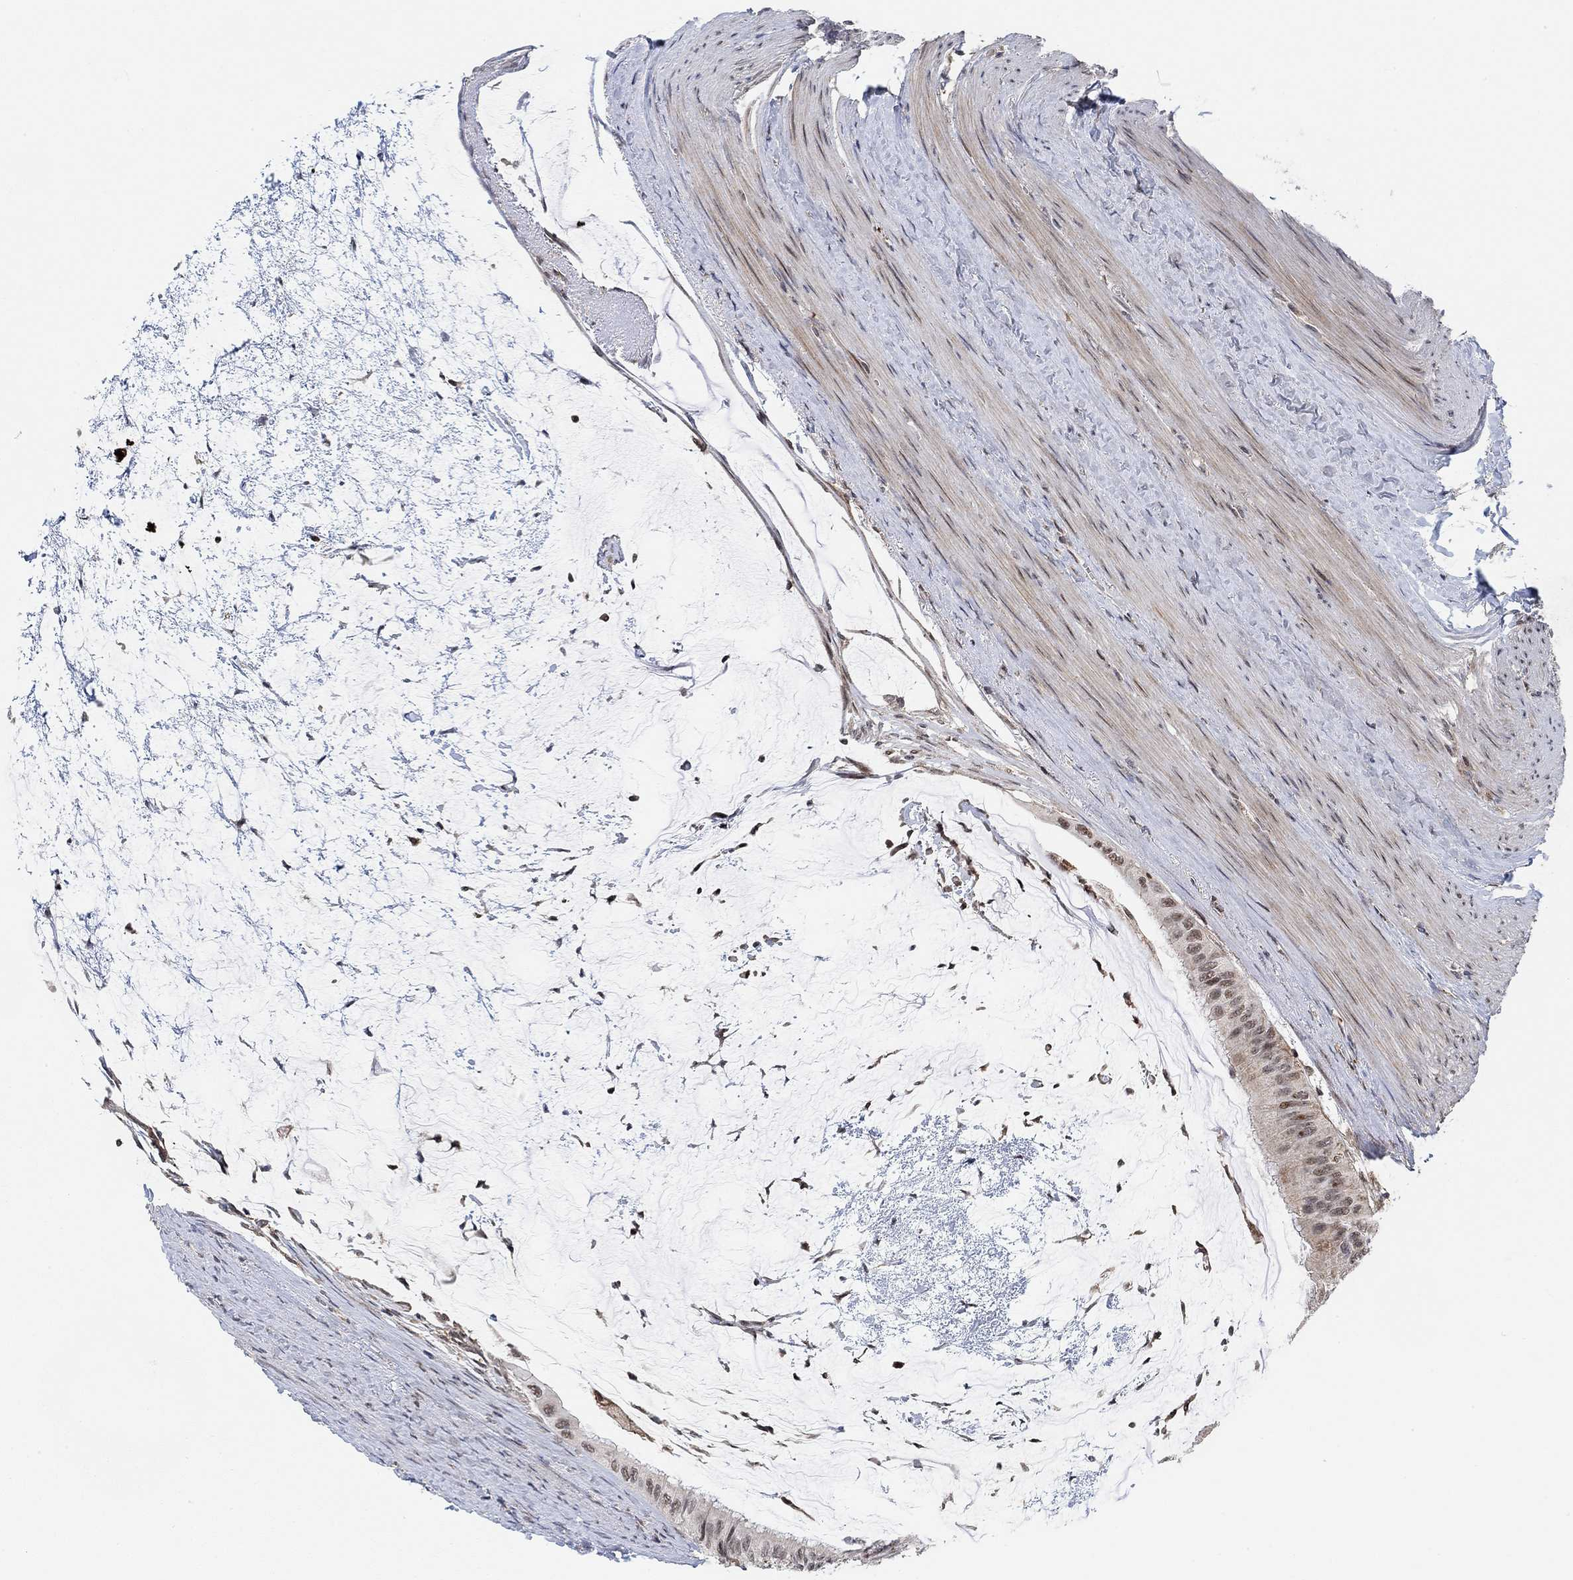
{"staining": {"intensity": "moderate", "quantity": "<25%", "location": "cytoplasmic/membranous"}, "tissue": "colorectal cancer", "cell_type": "Tumor cells", "image_type": "cancer", "snomed": [{"axis": "morphology", "description": "Normal tissue, NOS"}, {"axis": "morphology", "description": "Adenocarcinoma, NOS"}, {"axis": "topography", "description": "Colon"}], "caption": "Colorectal cancer (adenocarcinoma) stained with a protein marker shows moderate staining in tumor cells.", "gene": "PWWP2B", "patient": {"sex": "male", "age": 65}}